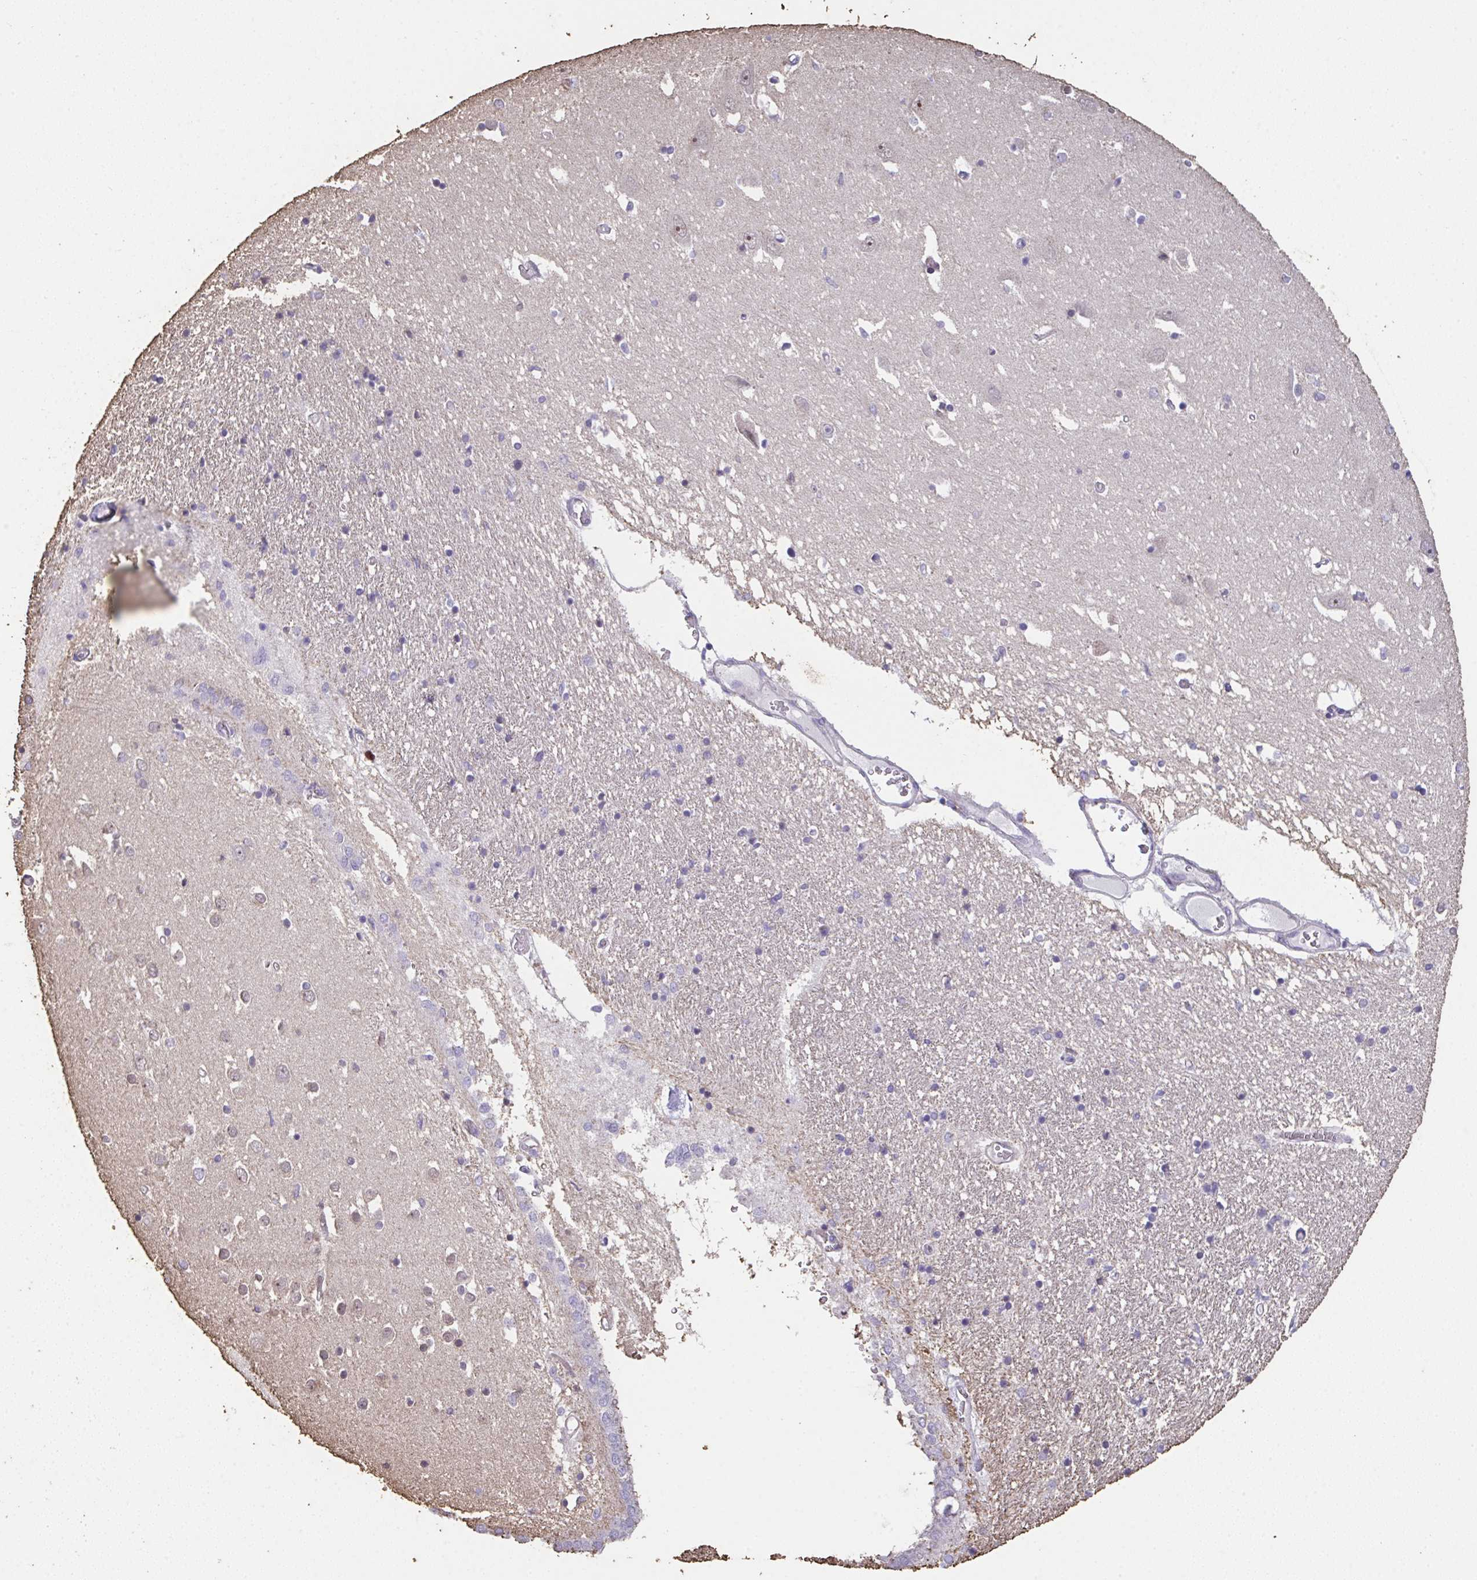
{"staining": {"intensity": "negative", "quantity": "none", "location": "none"}, "tissue": "caudate", "cell_type": "Glial cells", "image_type": "normal", "snomed": [{"axis": "morphology", "description": "Normal tissue, NOS"}, {"axis": "topography", "description": "Lateral ventricle wall"}, {"axis": "topography", "description": "Hippocampus"}], "caption": "Caudate was stained to show a protein in brown. There is no significant expression in glial cells.", "gene": "RUNDC3B", "patient": {"sex": "female", "age": 63}}